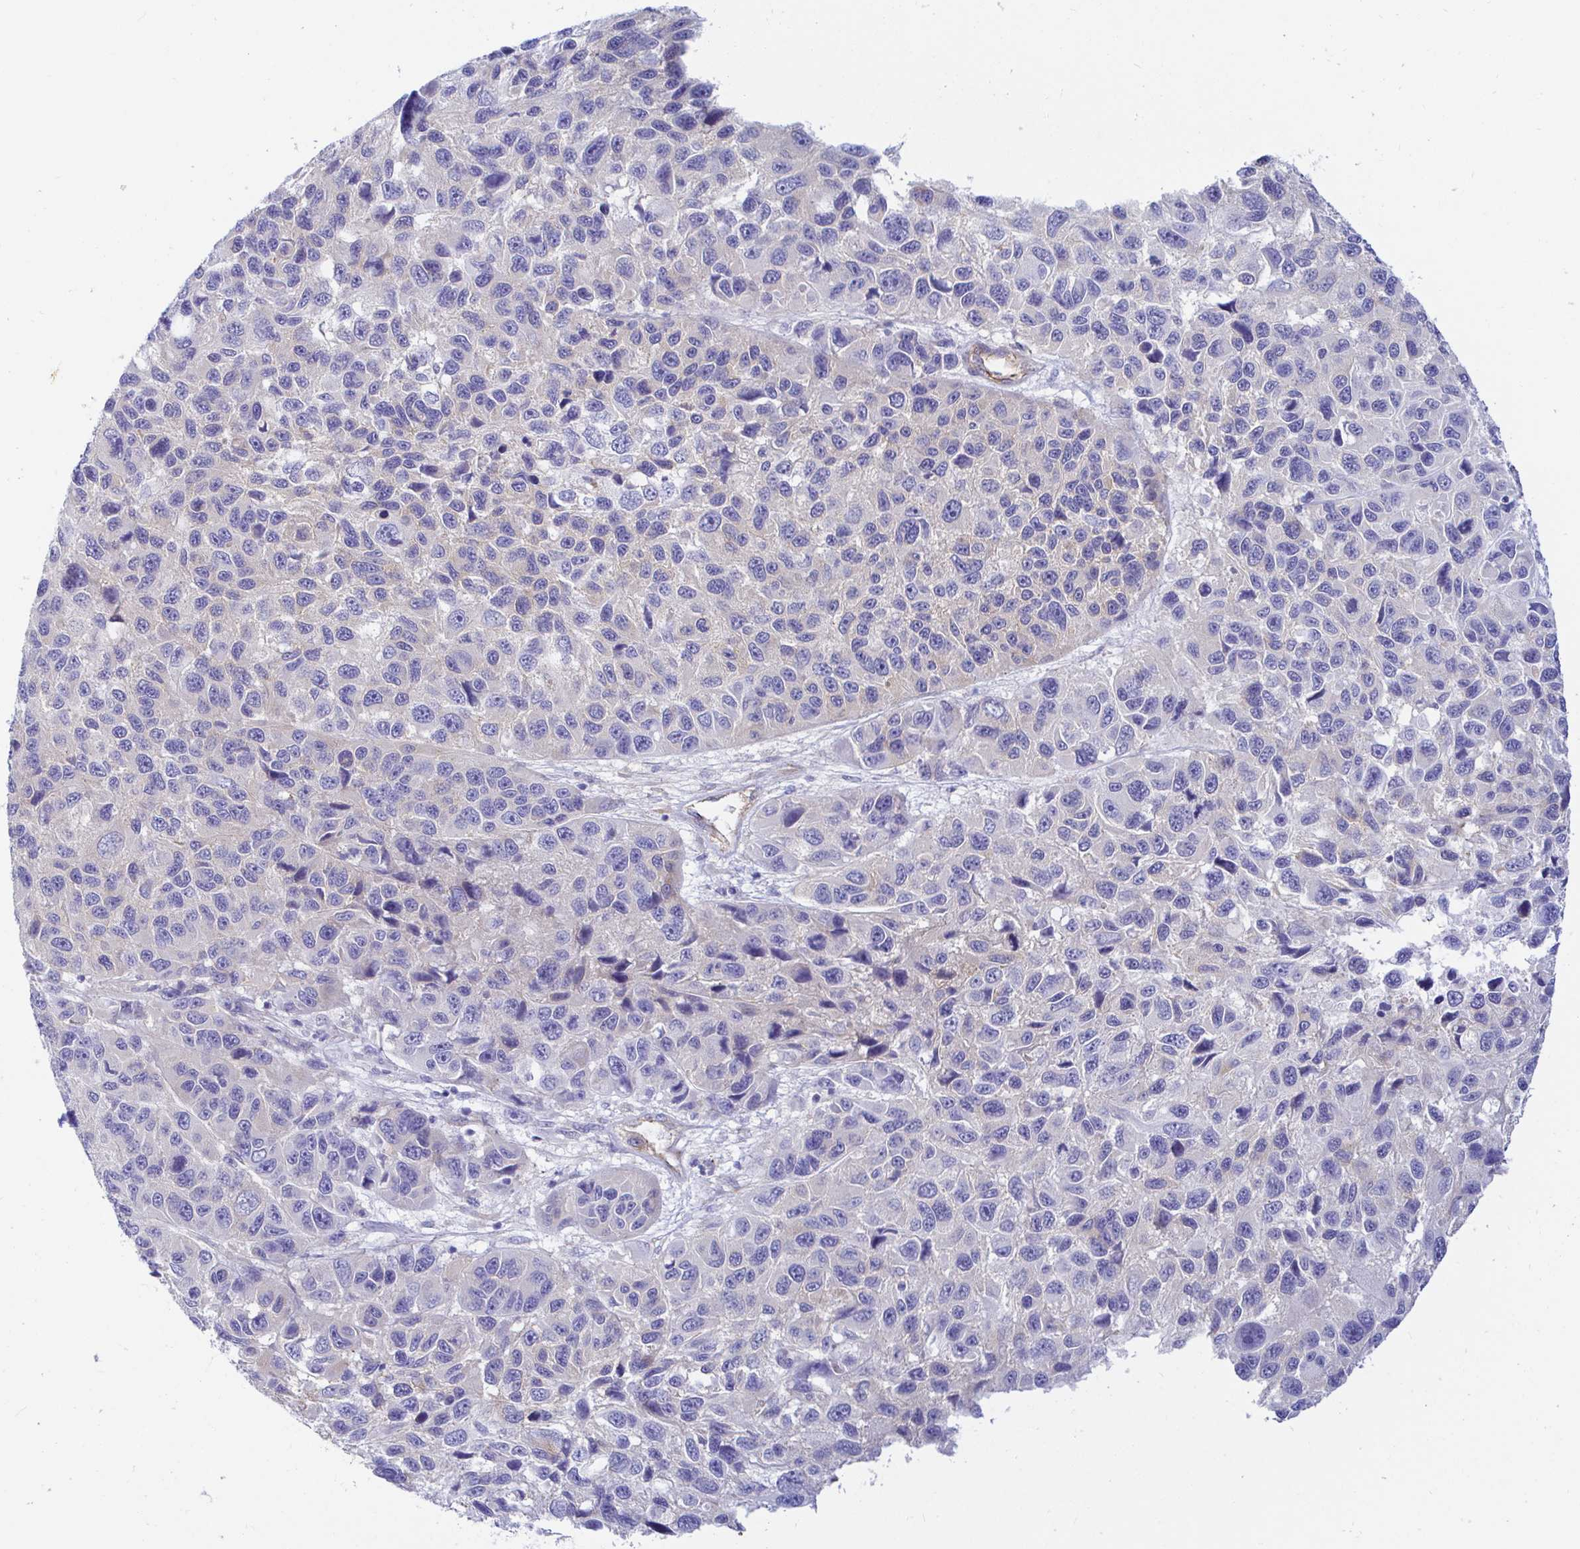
{"staining": {"intensity": "negative", "quantity": "none", "location": "none"}, "tissue": "melanoma", "cell_type": "Tumor cells", "image_type": "cancer", "snomed": [{"axis": "morphology", "description": "Malignant melanoma, NOS"}, {"axis": "topography", "description": "Skin"}], "caption": "High magnification brightfield microscopy of malignant melanoma stained with DAB (brown) and counterstained with hematoxylin (blue): tumor cells show no significant expression. (Stains: DAB IHC with hematoxylin counter stain, Microscopy: brightfield microscopy at high magnification).", "gene": "ARL4D", "patient": {"sex": "male", "age": 53}}